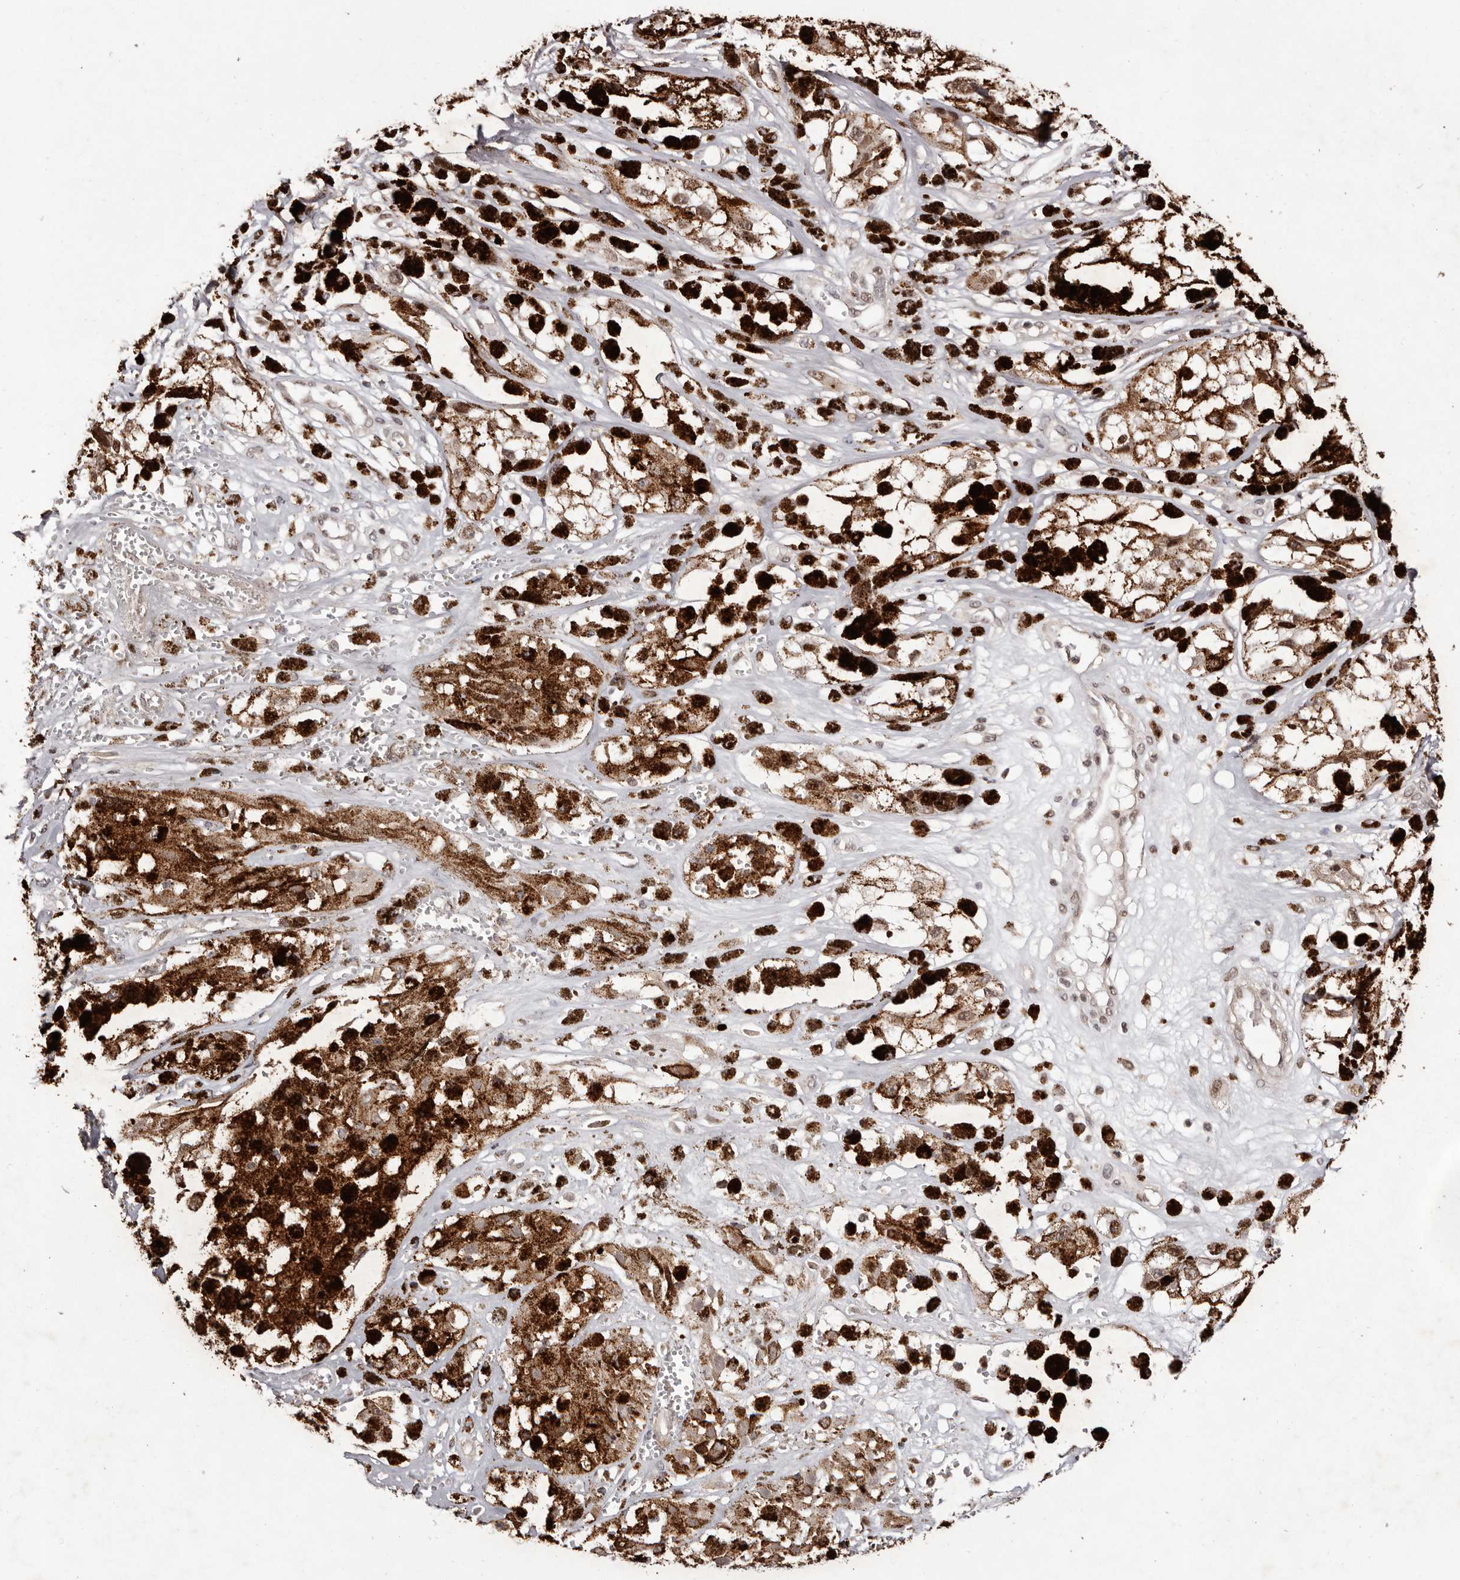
{"staining": {"intensity": "negative", "quantity": "none", "location": "none"}, "tissue": "melanoma", "cell_type": "Tumor cells", "image_type": "cancer", "snomed": [{"axis": "morphology", "description": "Malignant melanoma, NOS"}, {"axis": "topography", "description": "Skin"}], "caption": "A histopathology image of melanoma stained for a protein displays no brown staining in tumor cells.", "gene": "FBXO5", "patient": {"sex": "male", "age": 88}}